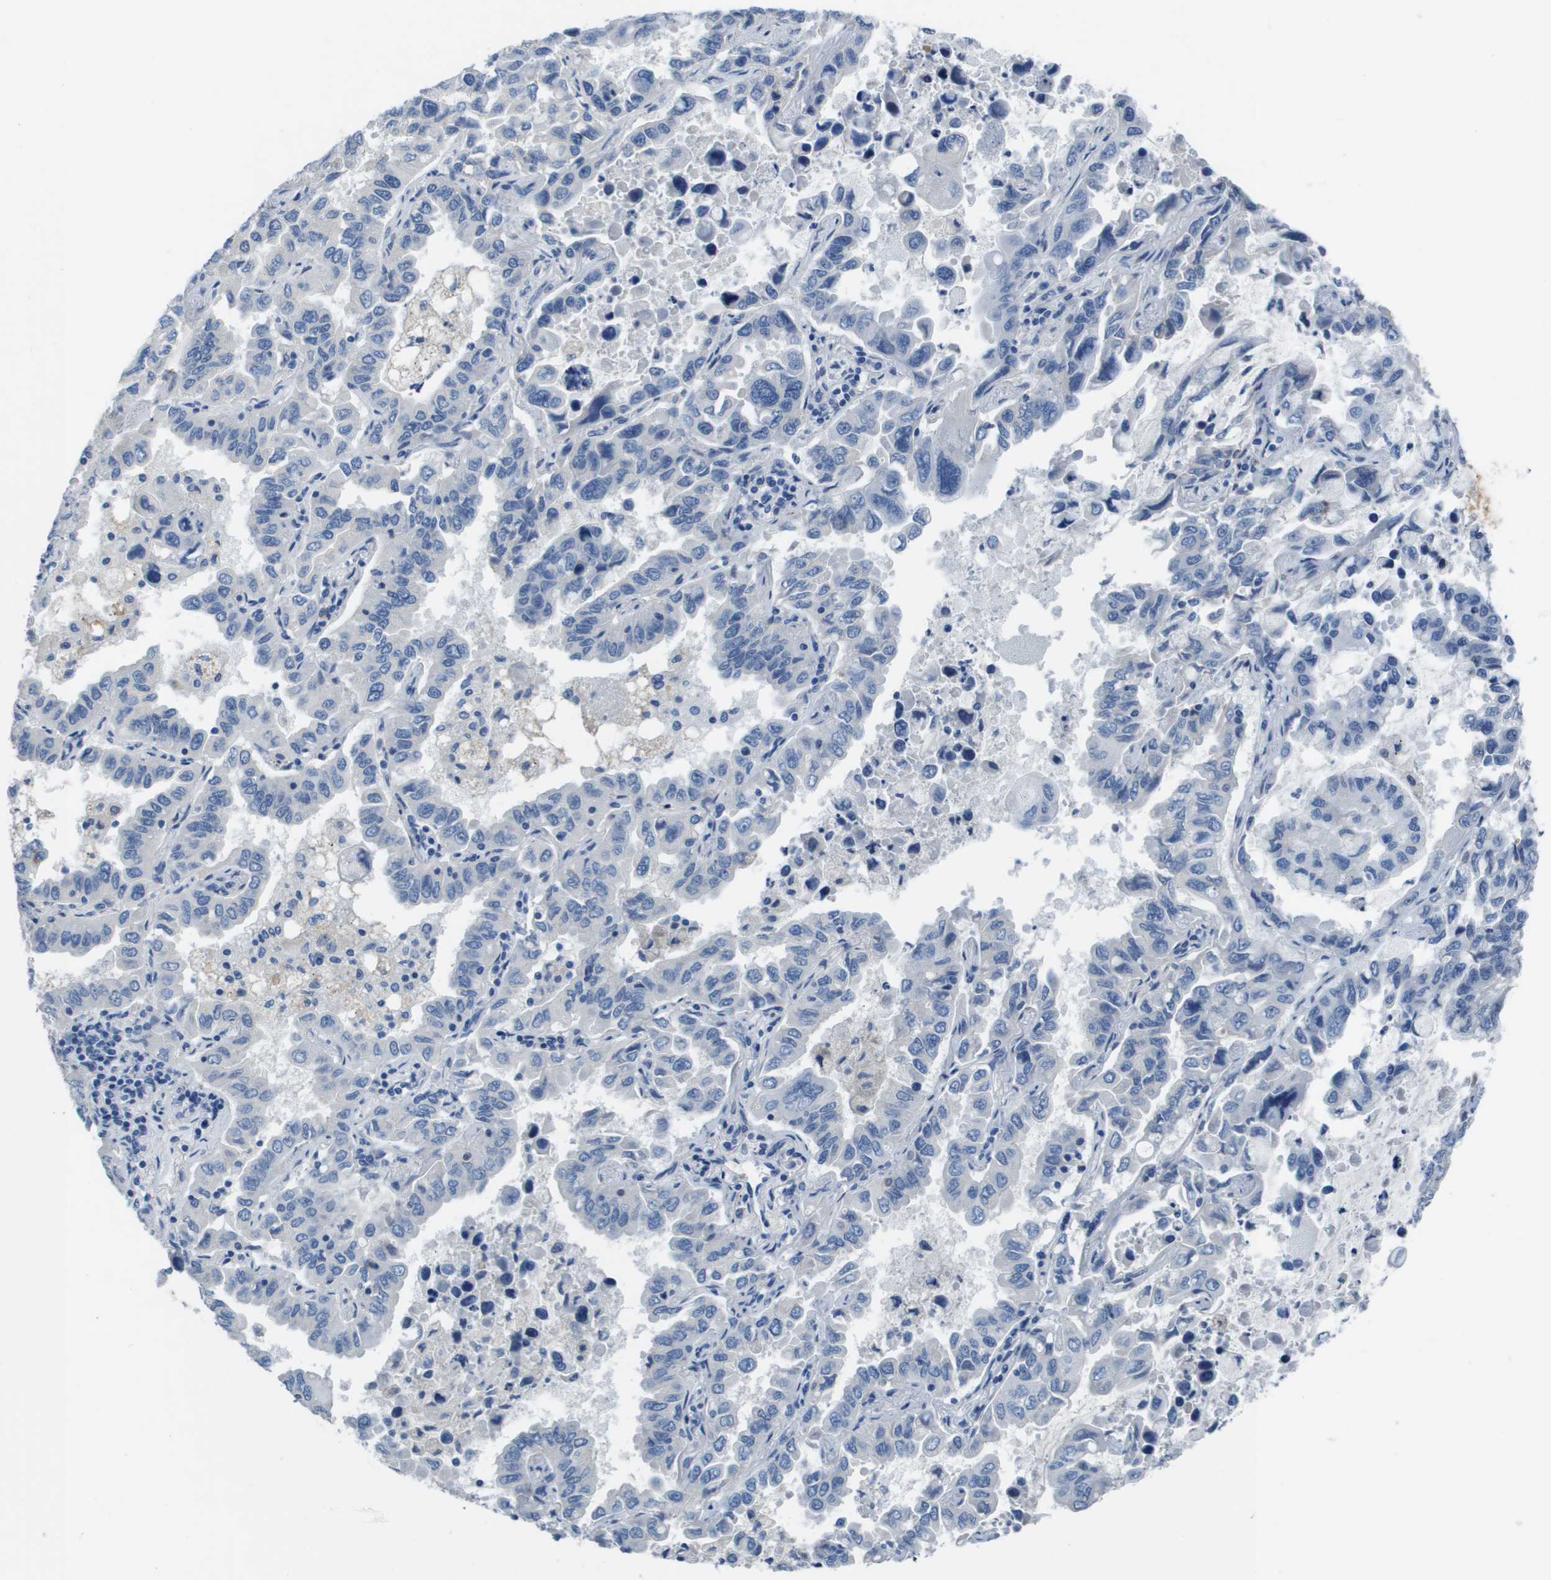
{"staining": {"intensity": "negative", "quantity": "none", "location": "none"}, "tissue": "lung cancer", "cell_type": "Tumor cells", "image_type": "cancer", "snomed": [{"axis": "morphology", "description": "Adenocarcinoma, NOS"}, {"axis": "topography", "description": "Lung"}], "caption": "IHC of lung cancer displays no expression in tumor cells.", "gene": "NCS1", "patient": {"sex": "male", "age": 64}}